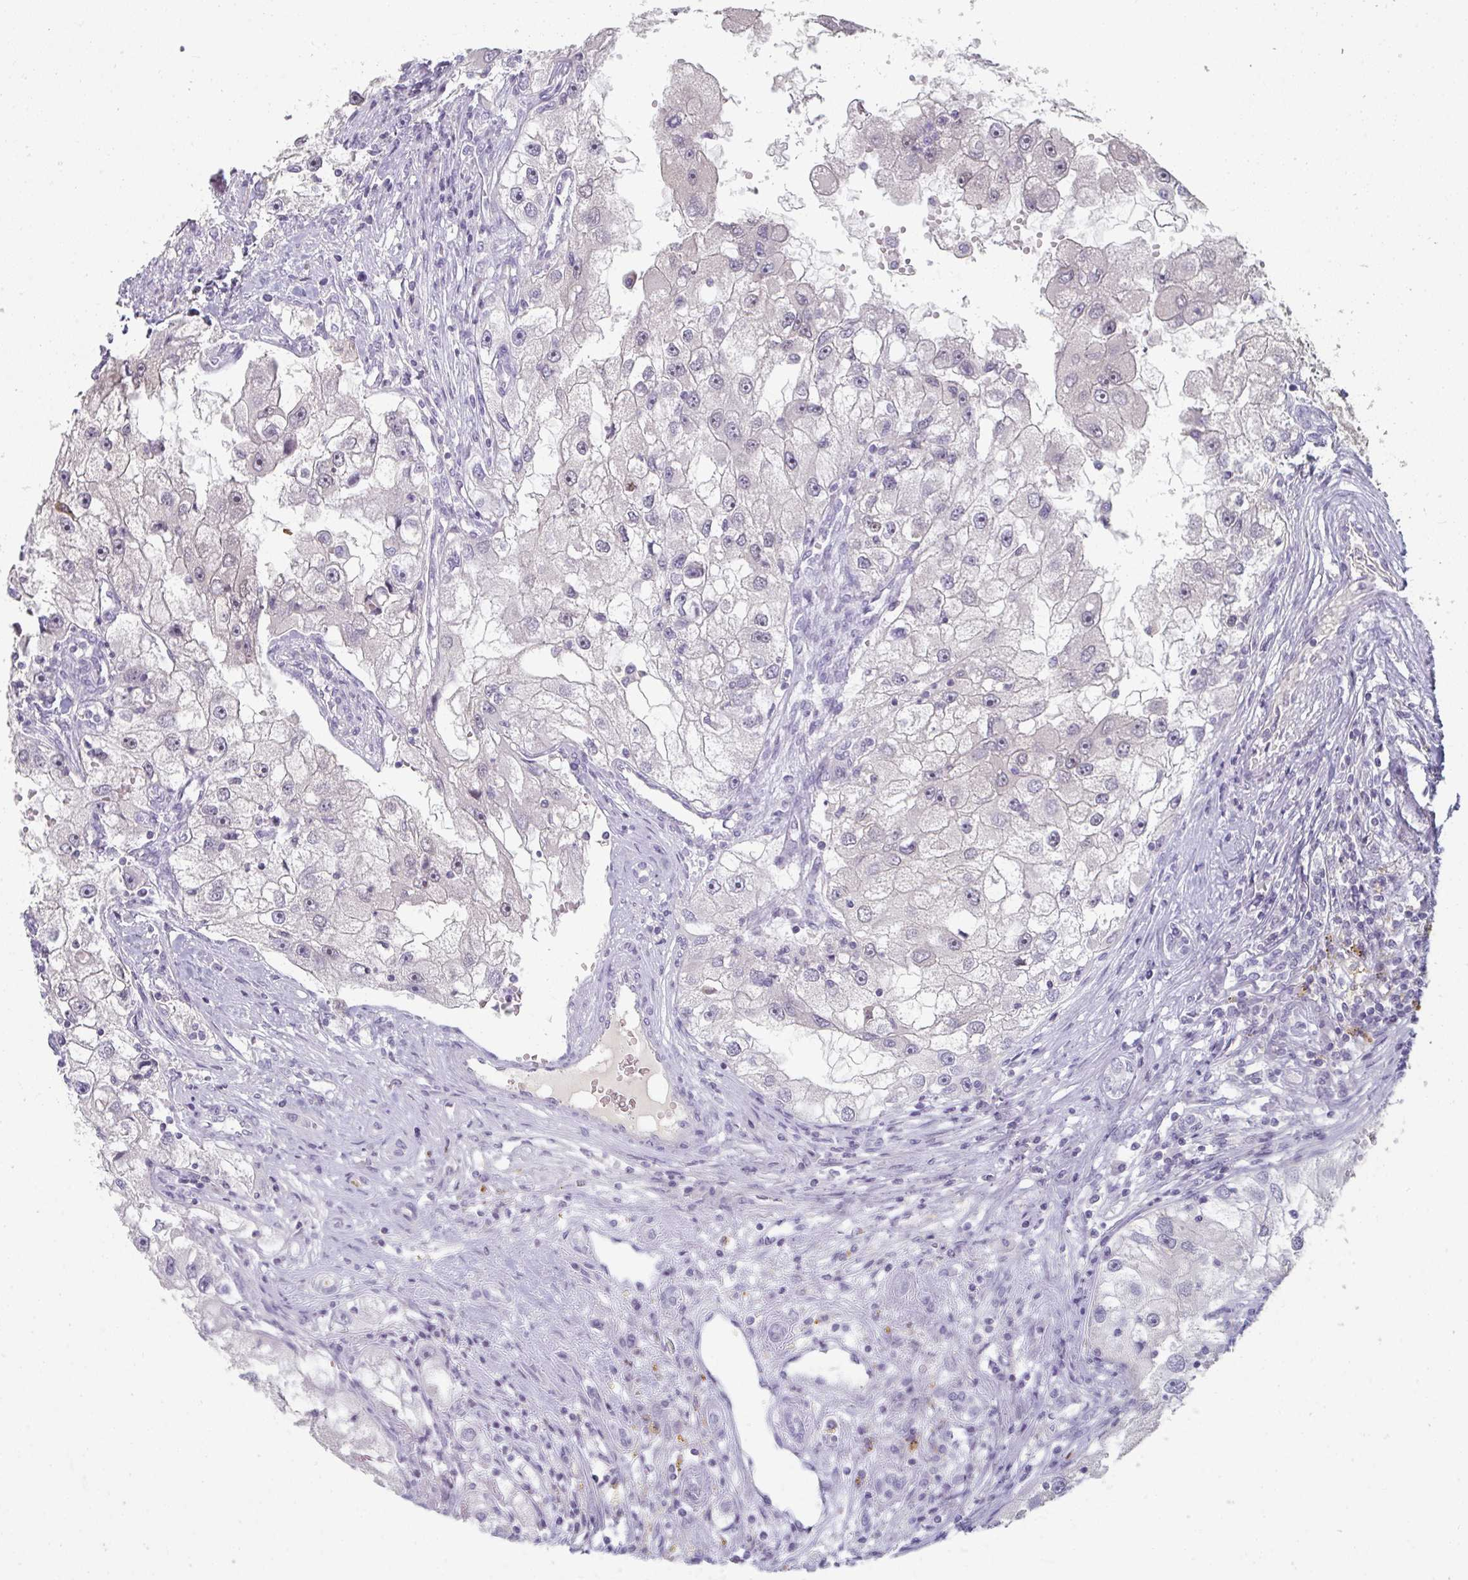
{"staining": {"intensity": "negative", "quantity": "none", "location": "none"}, "tissue": "renal cancer", "cell_type": "Tumor cells", "image_type": "cancer", "snomed": [{"axis": "morphology", "description": "Adenocarcinoma, NOS"}, {"axis": "topography", "description": "Kidney"}], "caption": "The image shows no significant positivity in tumor cells of renal cancer.", "gene": "A1CF", "patient": {"sex": "male", "age": 63}}